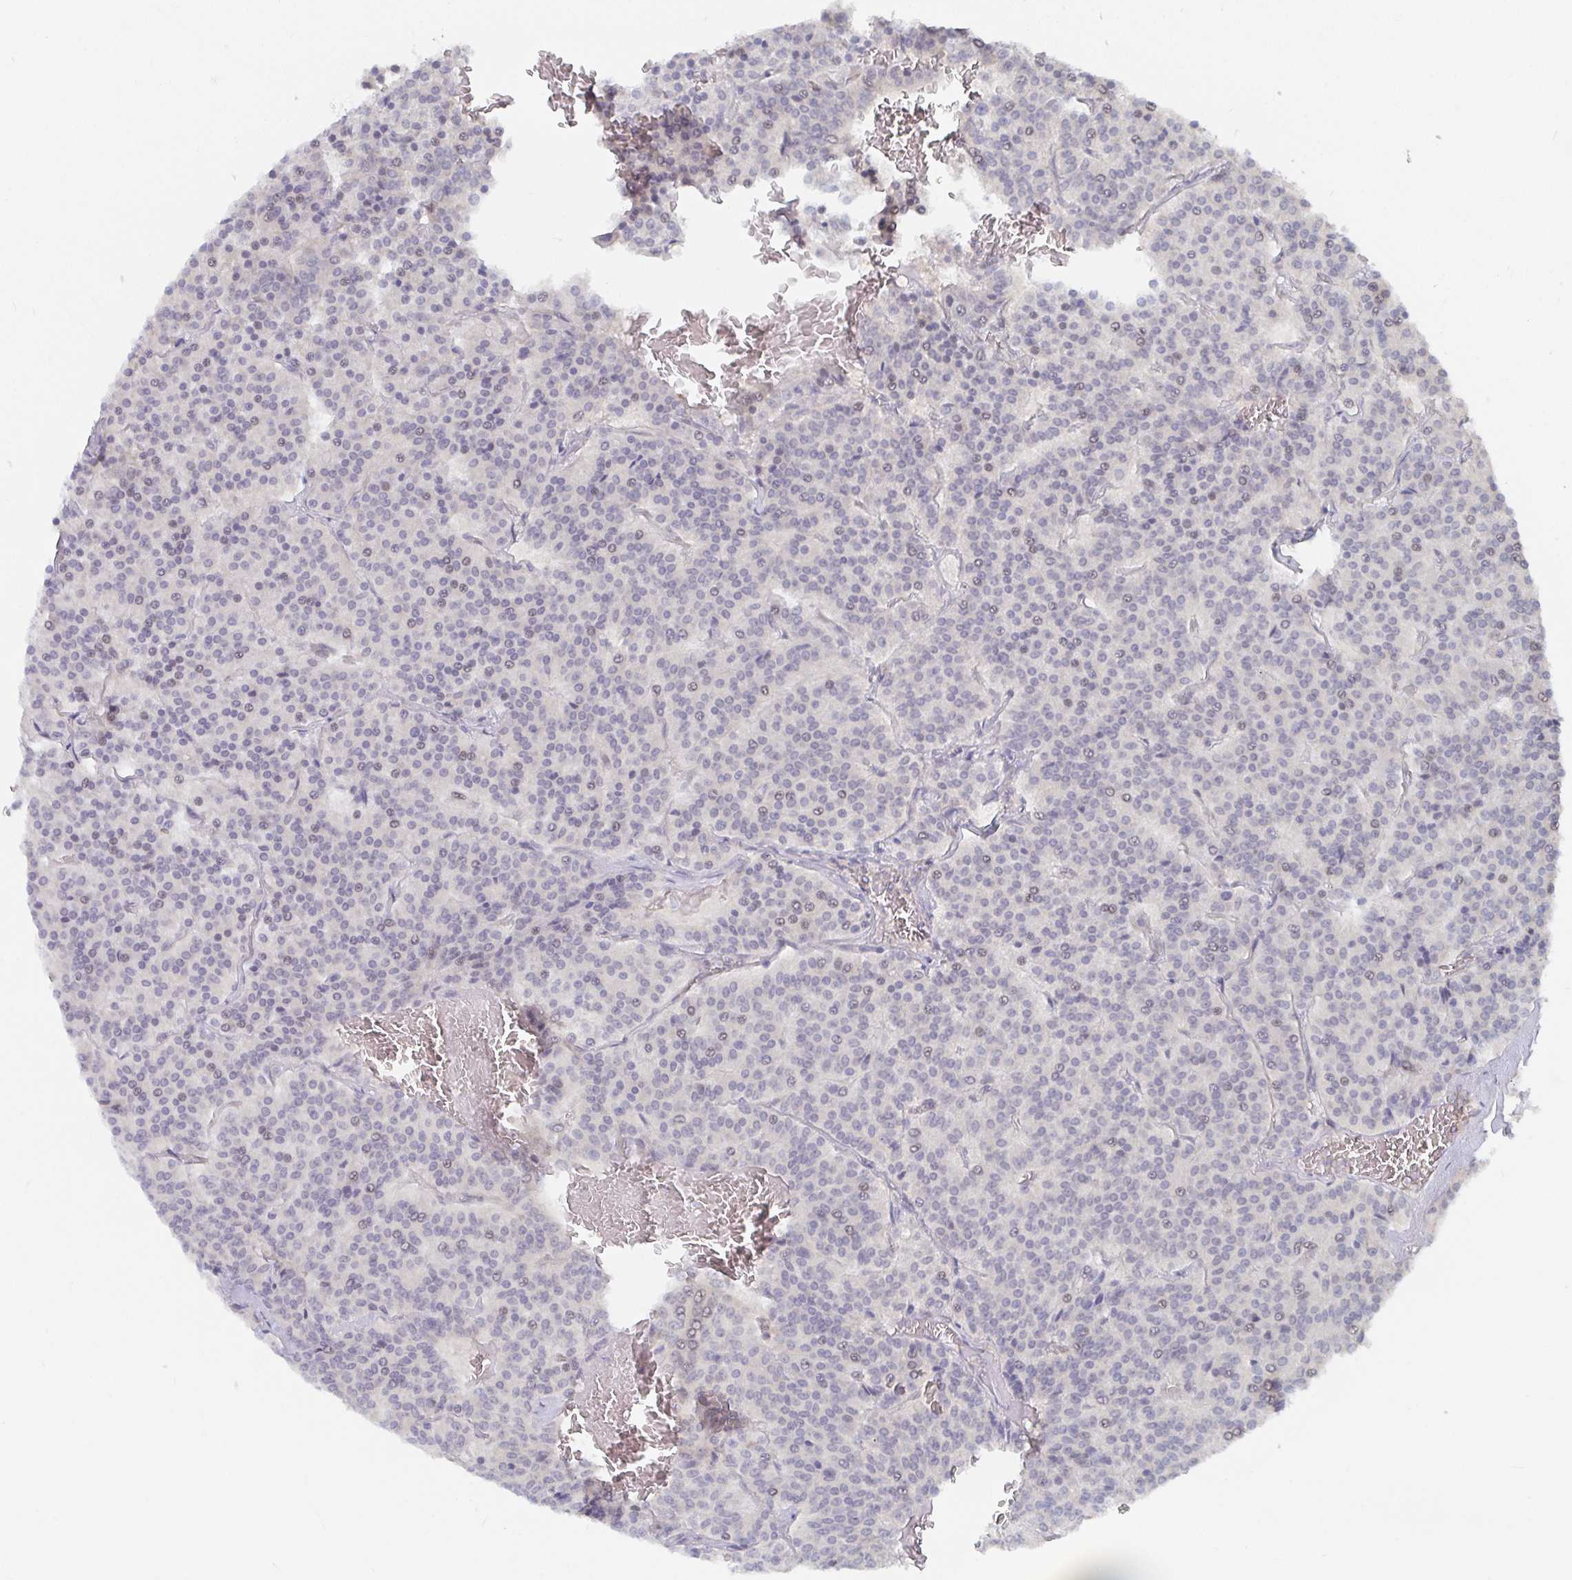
{"staining": {"intensity": "negative", "quantity": "none", "location": "none"}, "tissue": "carcinoid", "cell_type": "Tumor cells", "image_type": "cancer", "snomed": [{"axis": "morphology", "description": "Carcinoid, malignant, NOS"}, {"axis": "topography", "description": "Lung"}], "caption": "Photomicrograph shows no significant protein expression in tumor cells of carcinoid.", "gene": "MEIS1", "patient": {"sex": "male", "age": 70}}